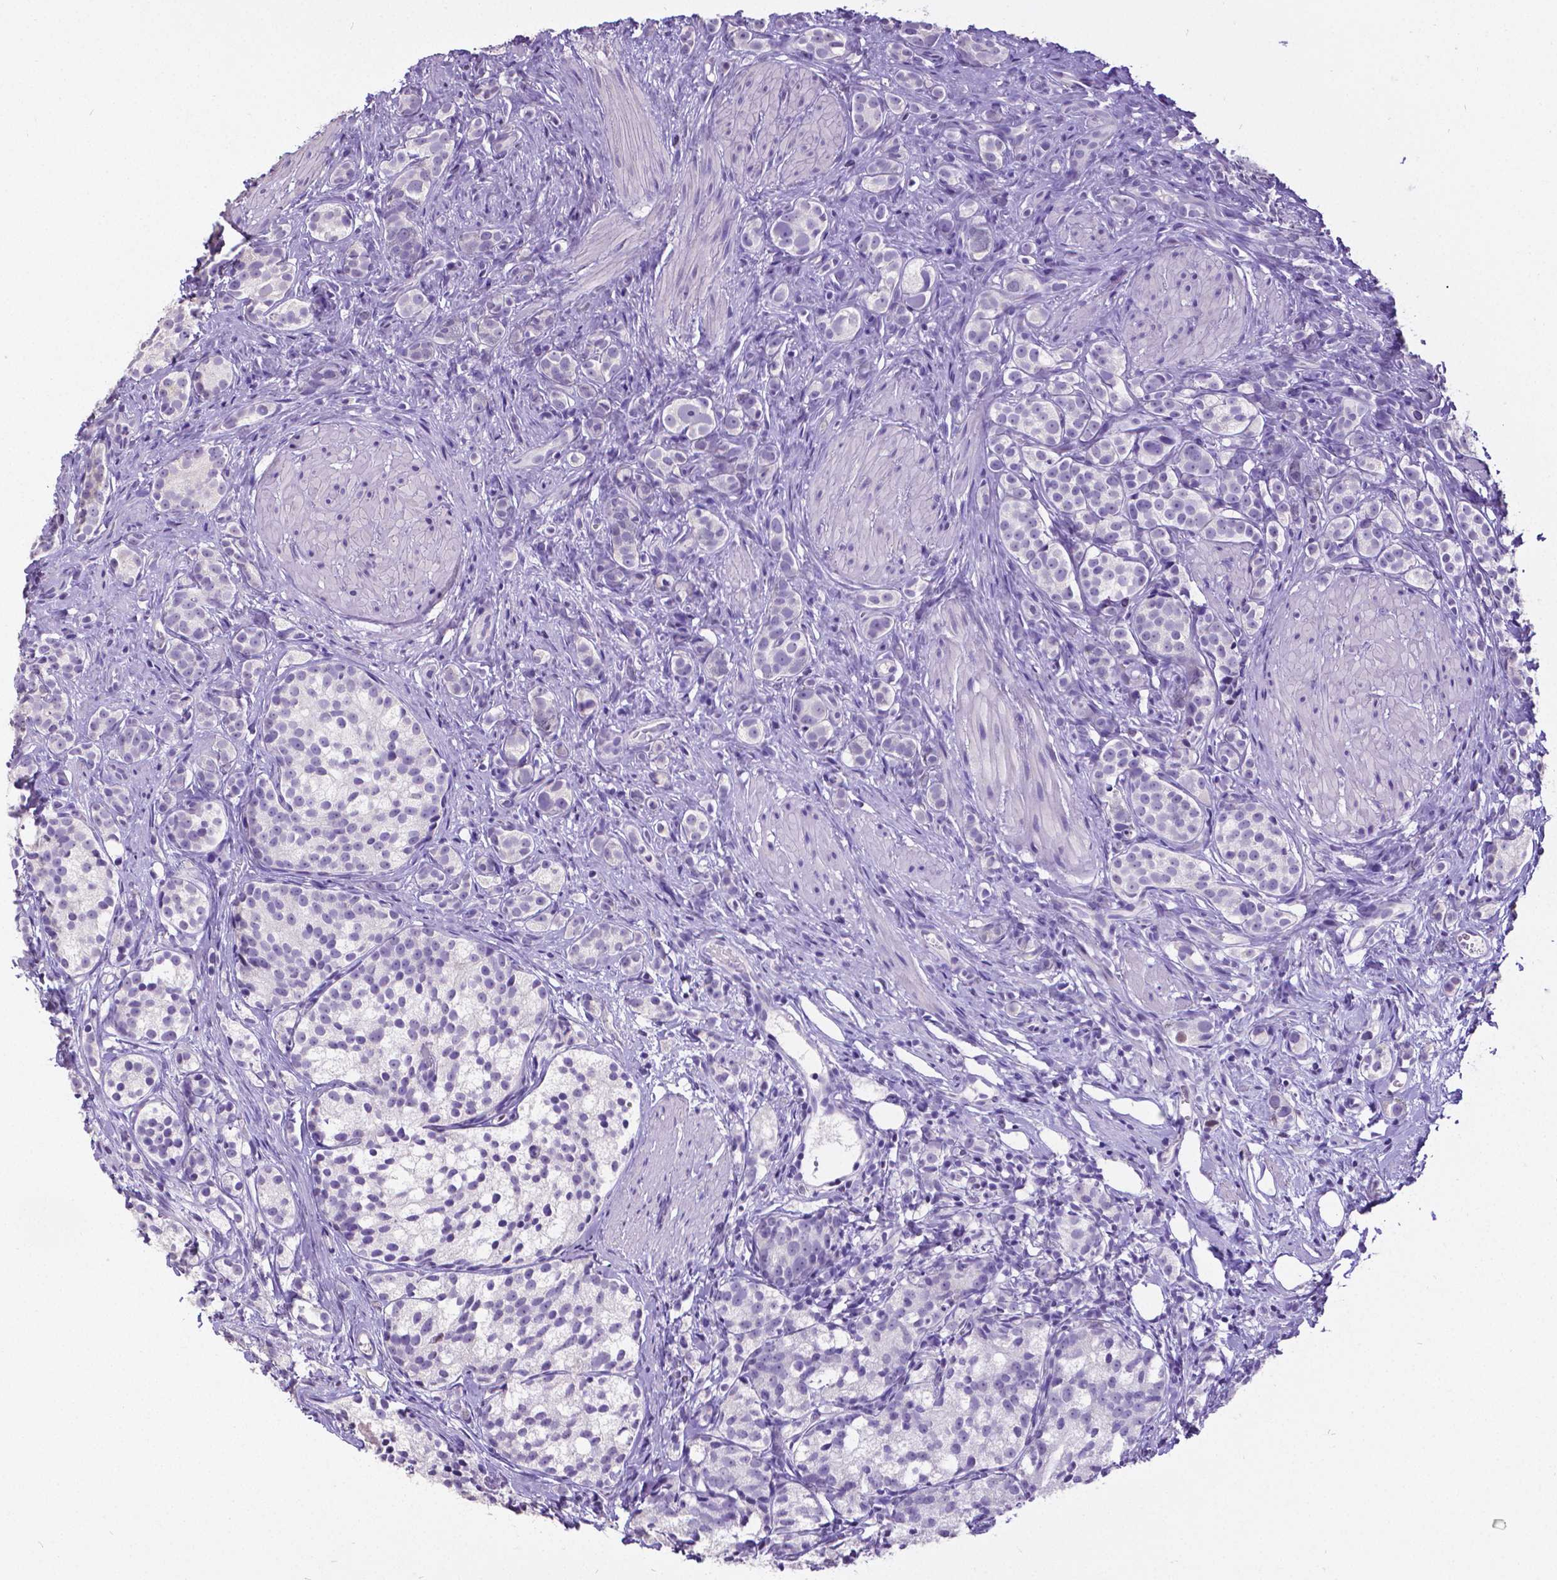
{"staining": {"intensity": "negative", "quantity": "none", "location": "none"}, "tissue": "prostate cancer", "cell_type": "Tumor cells", "image_type": "cancer", "snomed": [{"axis": "morphology", "description": "Adenocarcinoma, High grade"}, {"axis": "topography", "description": "Prostate"}], "caption": "Prostate cancer was stained to show a protein in brown. There is no significant expression in tumor cells.", "gene": "SATB2", "patient": {"sex": "male", "age": 53}}